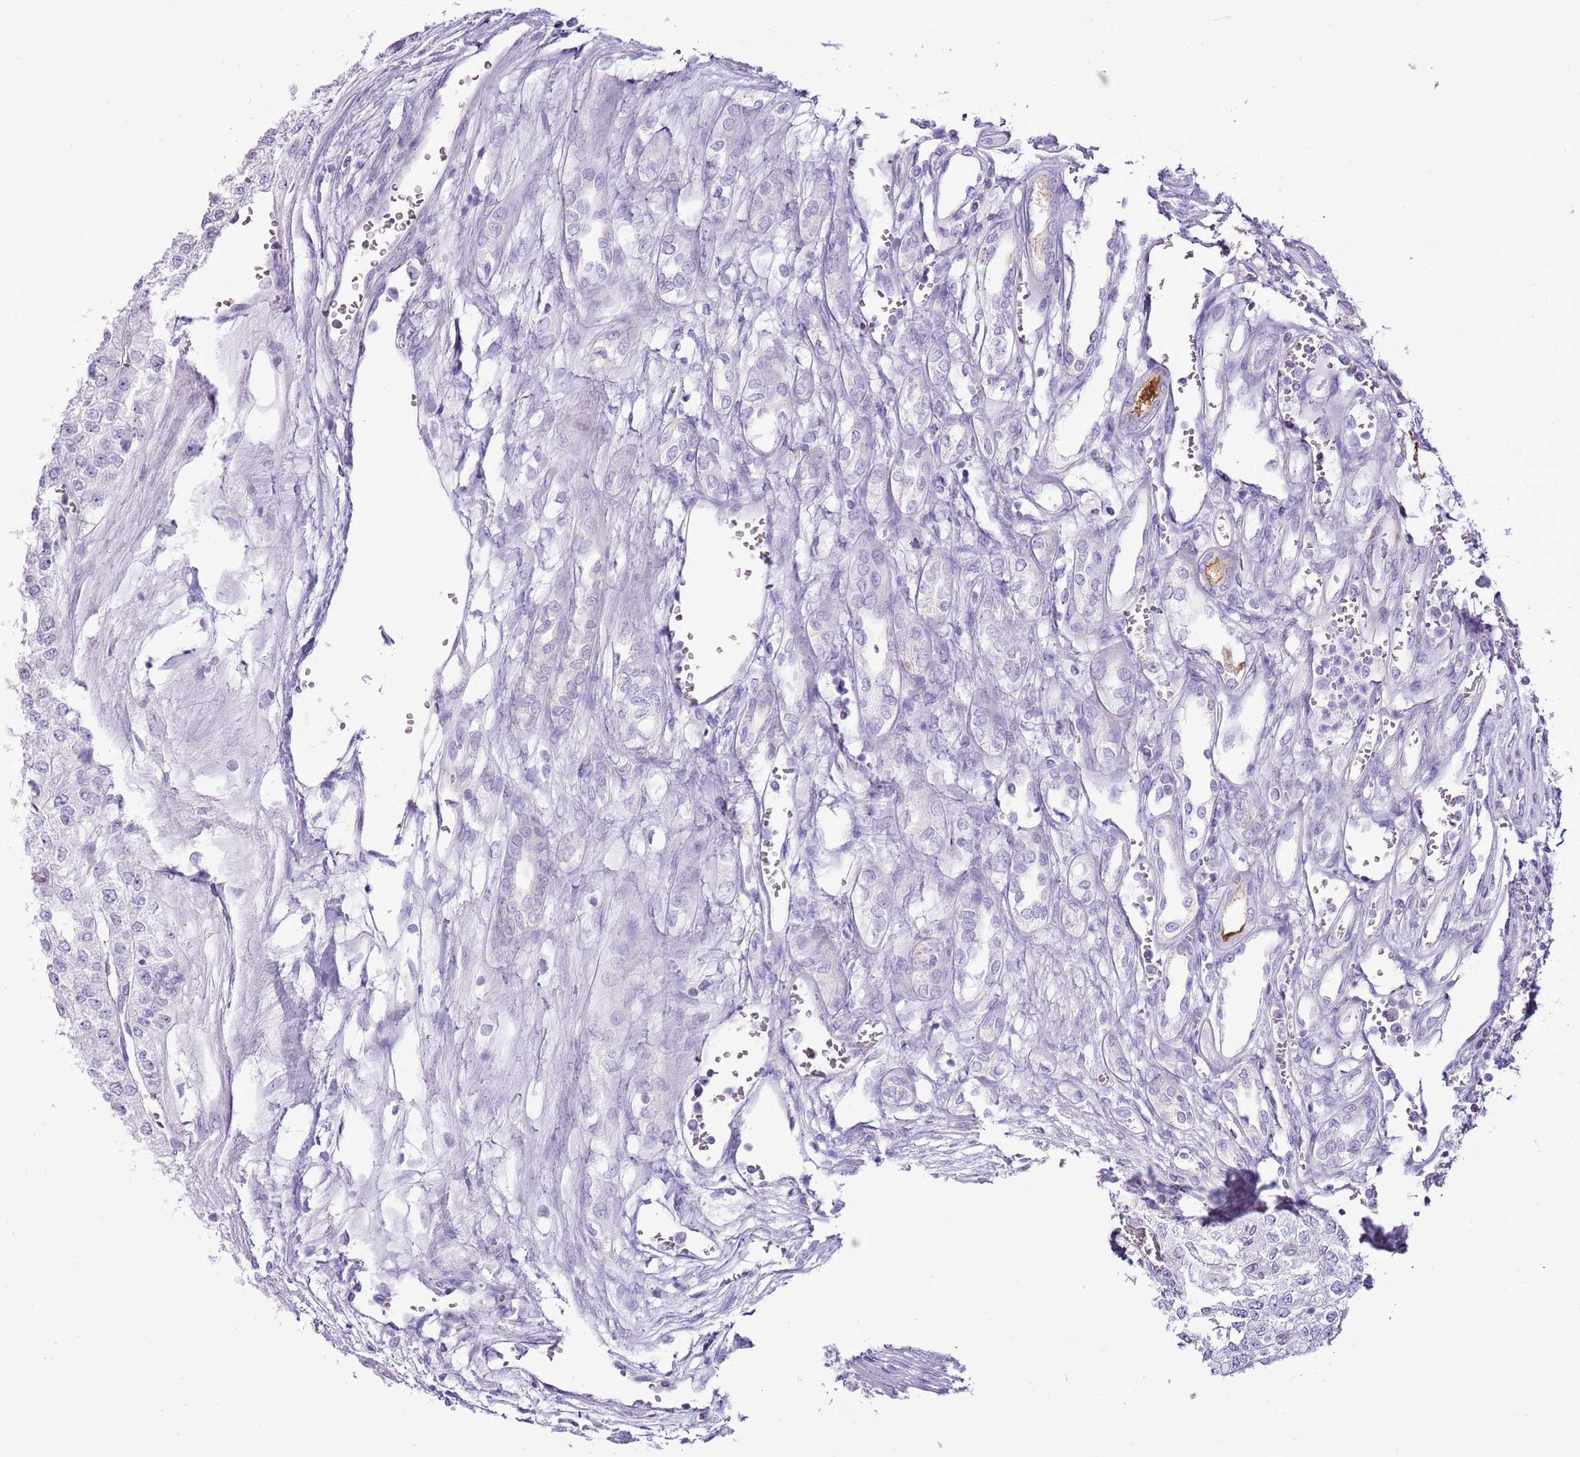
{"staining": {"intensity": "negative", "quantity": "none", "location": "none"}, "tissue": "renal cancer", "cell_type": "Tumor cells", "image_type": "cancer", "snomed": [{"axis": "morphology", "description": "Adenocarcinoma, NOS"}, {"axis": "topography", "description": "Kidney"}], "caption": "An image of adenocarcinoma (renal) stained for a protein shows no brown staining in tumor cells.", "gene": "SLC23A1", "patient": {"sex": "female", "age": 54}}